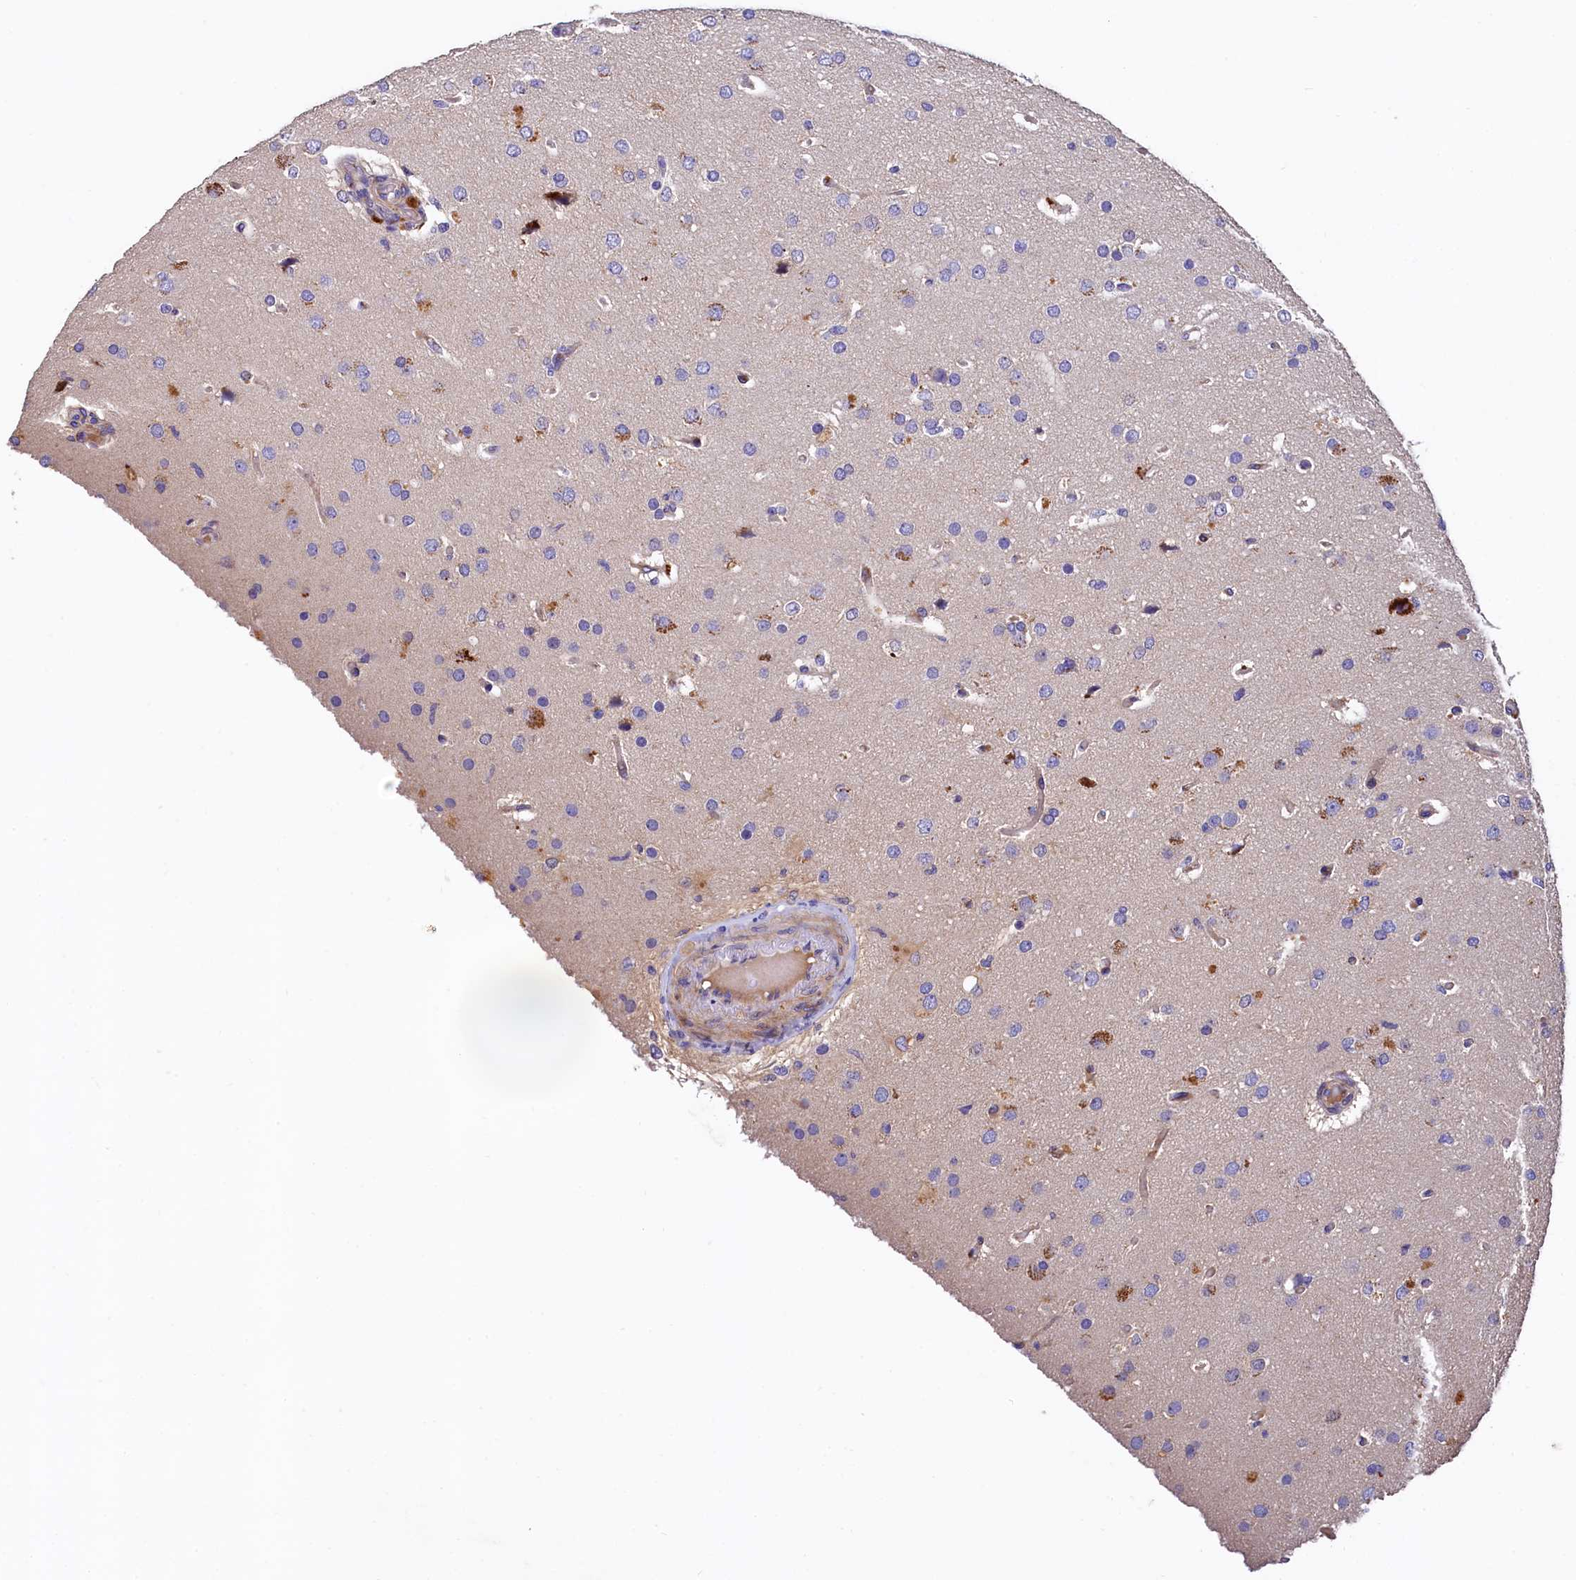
{"staining": {"intensity": "negative", "quantity": "none", "location": "none"}, "tissue": "glioma", "cell_type": "Tumor cells", "image_type": "cancer", "snomed": [{"axis": "morphology", "description": "Glioma, malignant, High grade"}, {"axis": "topography", "description": "Brain"}], "caption": "The photomicrograph shows no staining of tumor cells in glioma.", "gene": "EPS8L2", "patient": {"sex": "female", "age": 74}}